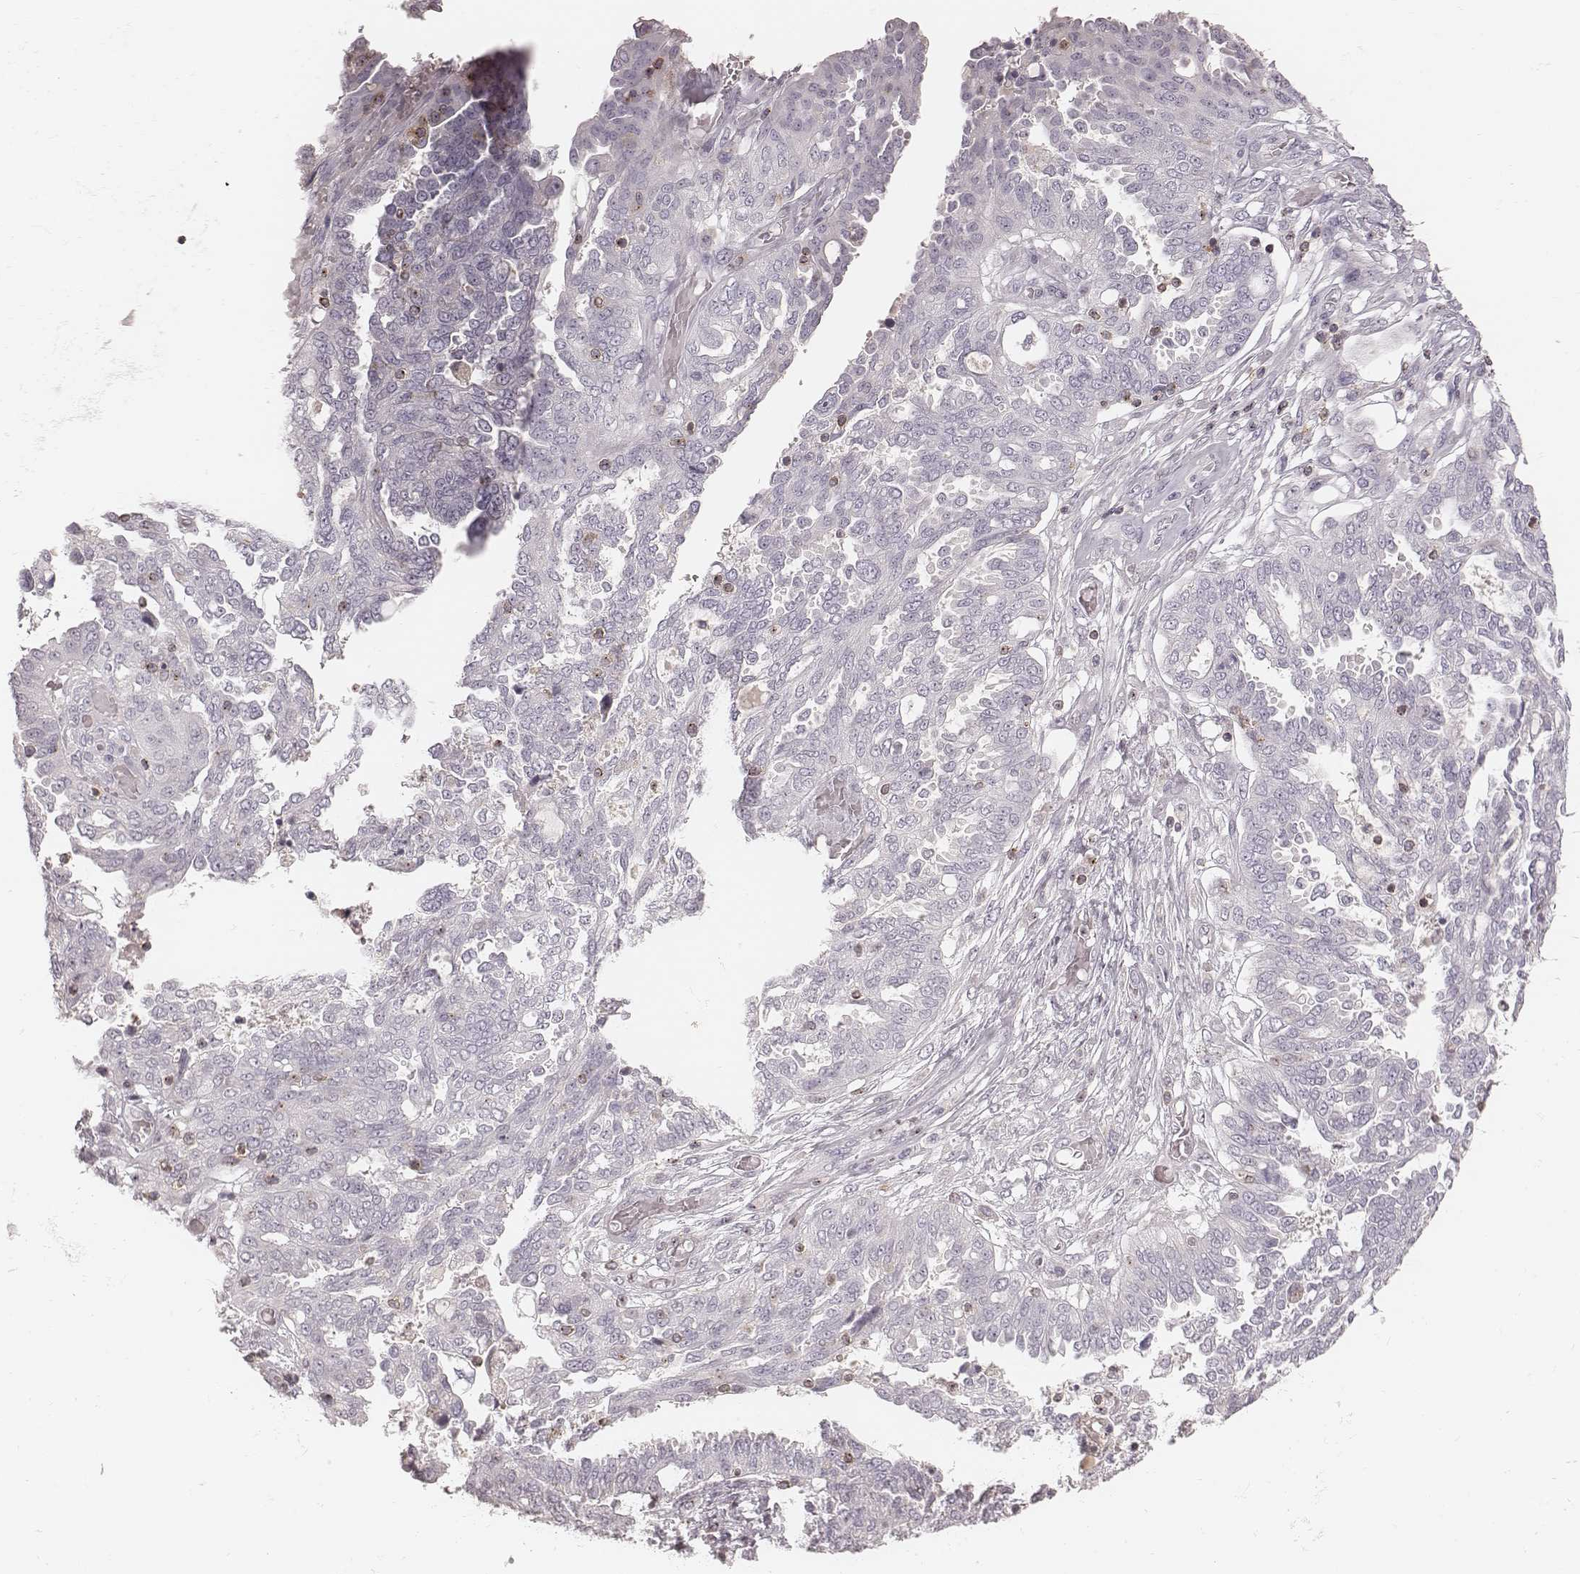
{"staining": {"intensity": "negative", "quantity": "none", "location": "none"}, "tissue": "ovarian cancer", "cell_type": "Tumor cells", "image_type": "cancer", "snomed": [{"axis": "morphology", "description": "Cystadenocarcinoma, serous, NOS"}, {"axis": "topography", "description": "Ovary"}], "caption": "Photomicrograph shows no protein staining in tumor cells of ovarian cancer tissue.", "gene": "MSX1", "patient": {"sex": "female", "age": 67}}